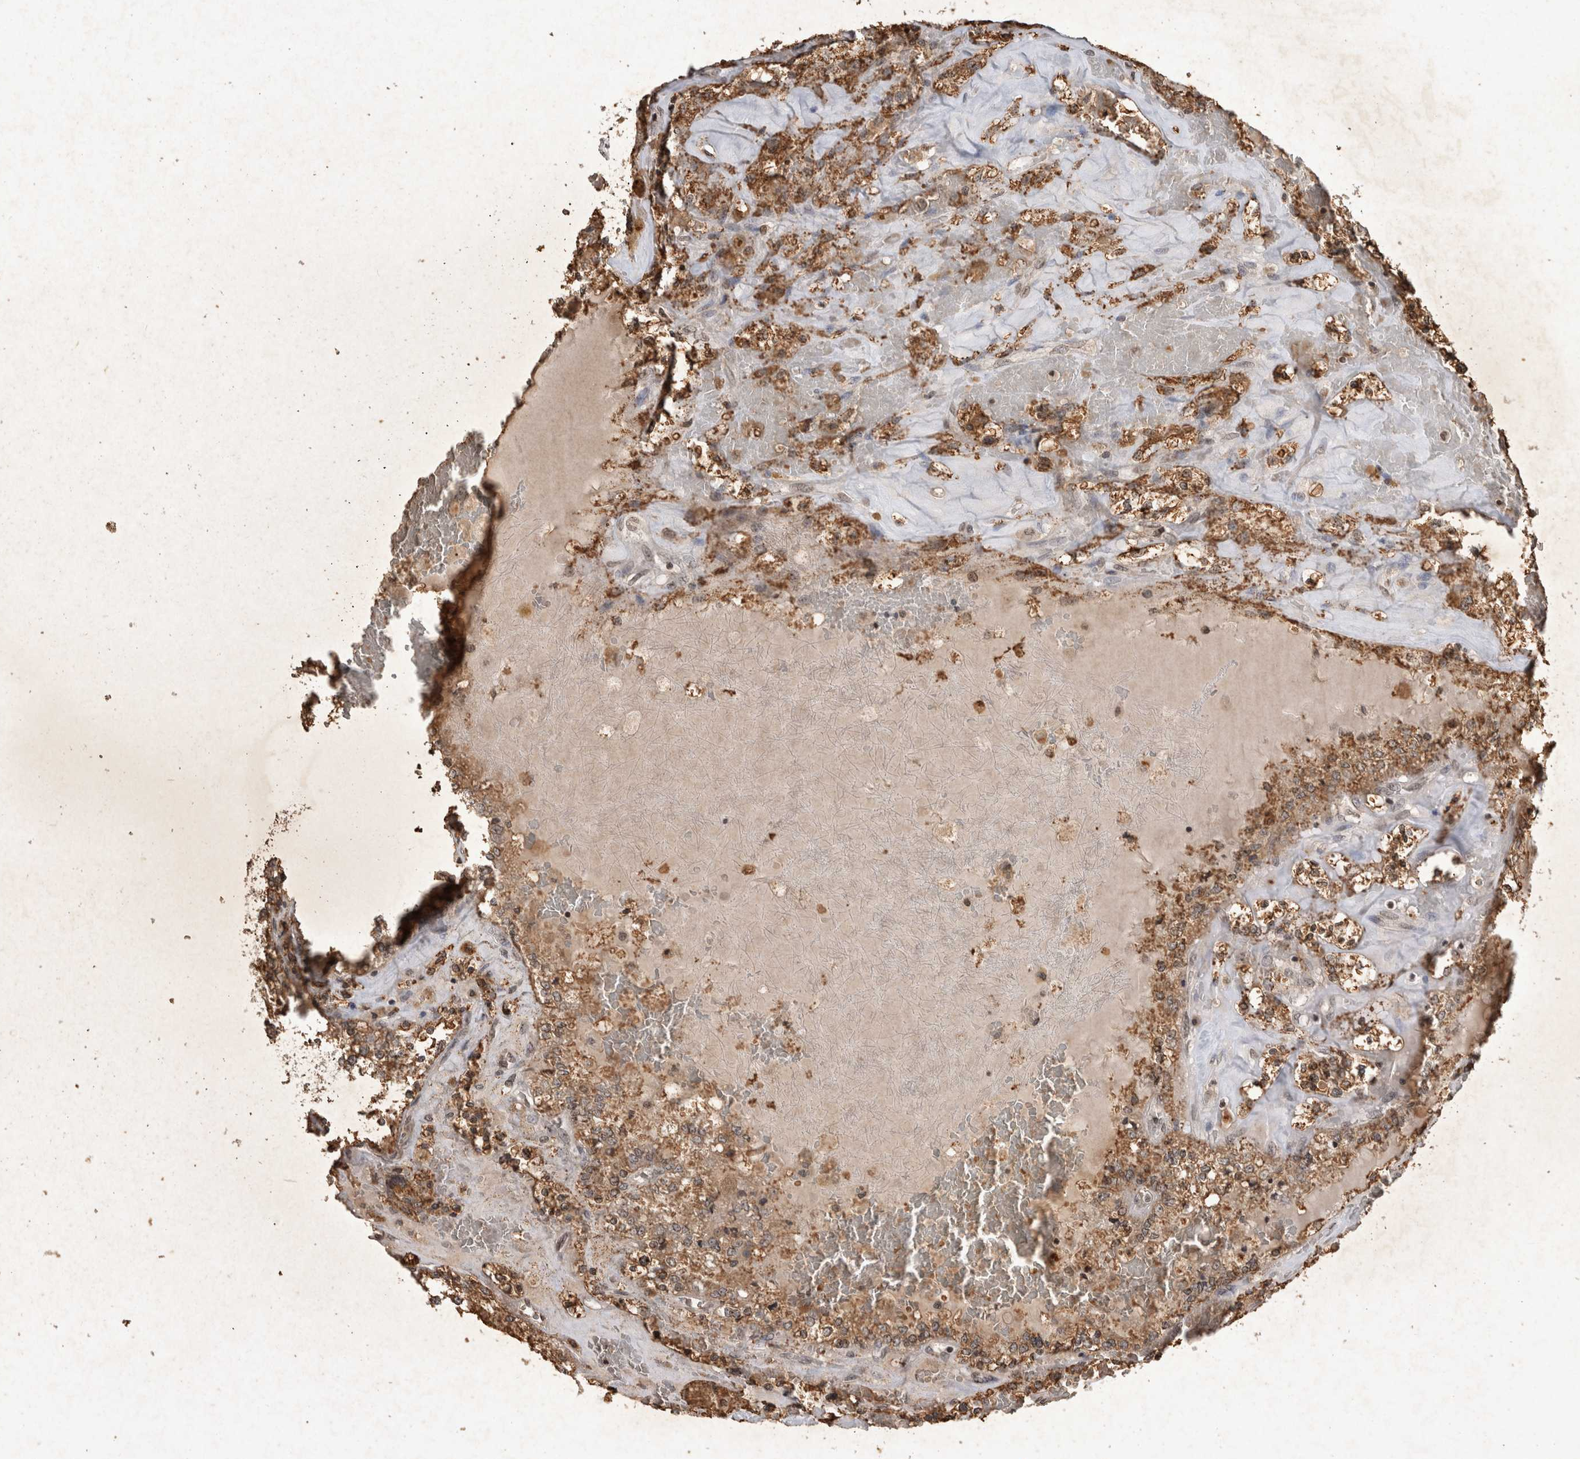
{"staining": {"intensity": "moderate", "quantity": ">75%", "location": "cytoplasmic/membranous"}, "tissue": "renal cancer", "cell_type": "Tumor cells", "image_type": "cancer", "snomed": [{"axis": "morphology", "description": "Adenocarcinoma, NOS"}, {"axis": "topography", "description": "Kidney"}], "caption": "Immunohistochemistry (IHC) photomicrograph of neoplastic tissue: human renal adenocarcinoma stained using immunohistochemistry (IHC) displays medium levels of moderate protein expression localized specifically in the cytoplasmic/membranous of tumor cells, appearing as a cytoplasmic/membranous brown color.", "gene": "HRK", "patient": {"sex": "female", "age": 56}}